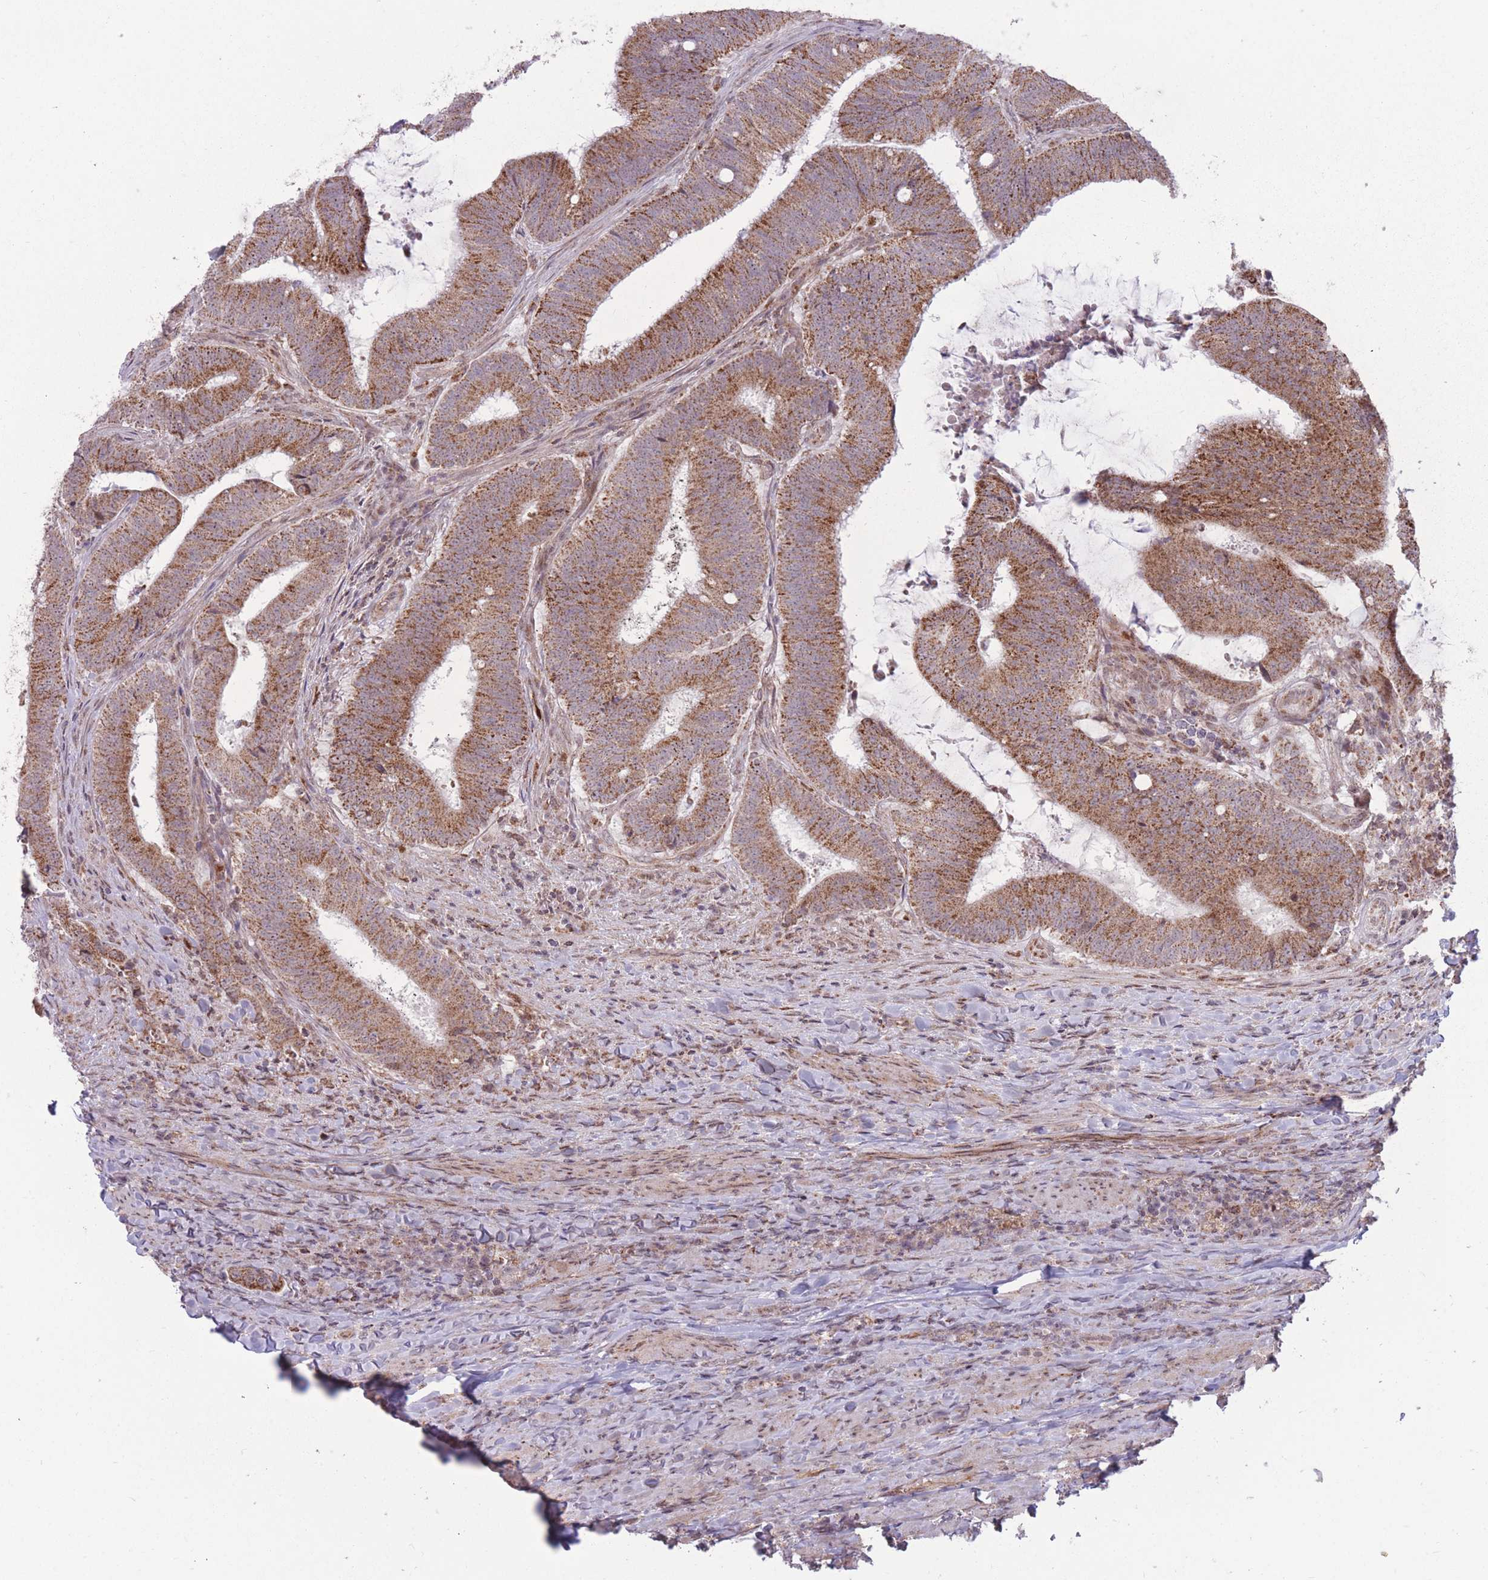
{"staining": {"intensity": "moderate", "quantity": ">75%", "location": "cytoplasmic/membranous"}, "tissue": "colorectal cancer", "cell_type": "Tumor cells", "image_type": "cancer", "snomed": [{"axis": "morphology", "description": "Adenocarcinoma, NOS"}, {"axis": "topography", "description": "Colon"}], "caption": "Immunohistochemistry image of colorectal adenocarcinoma stained for a protein (brown), which displays medium levels of moderate cytoplasmic/membranous positivity in about >75% of tumor cells.", "gene": "DPYSL4", "patient": {"sex": "female", "age": 43}}